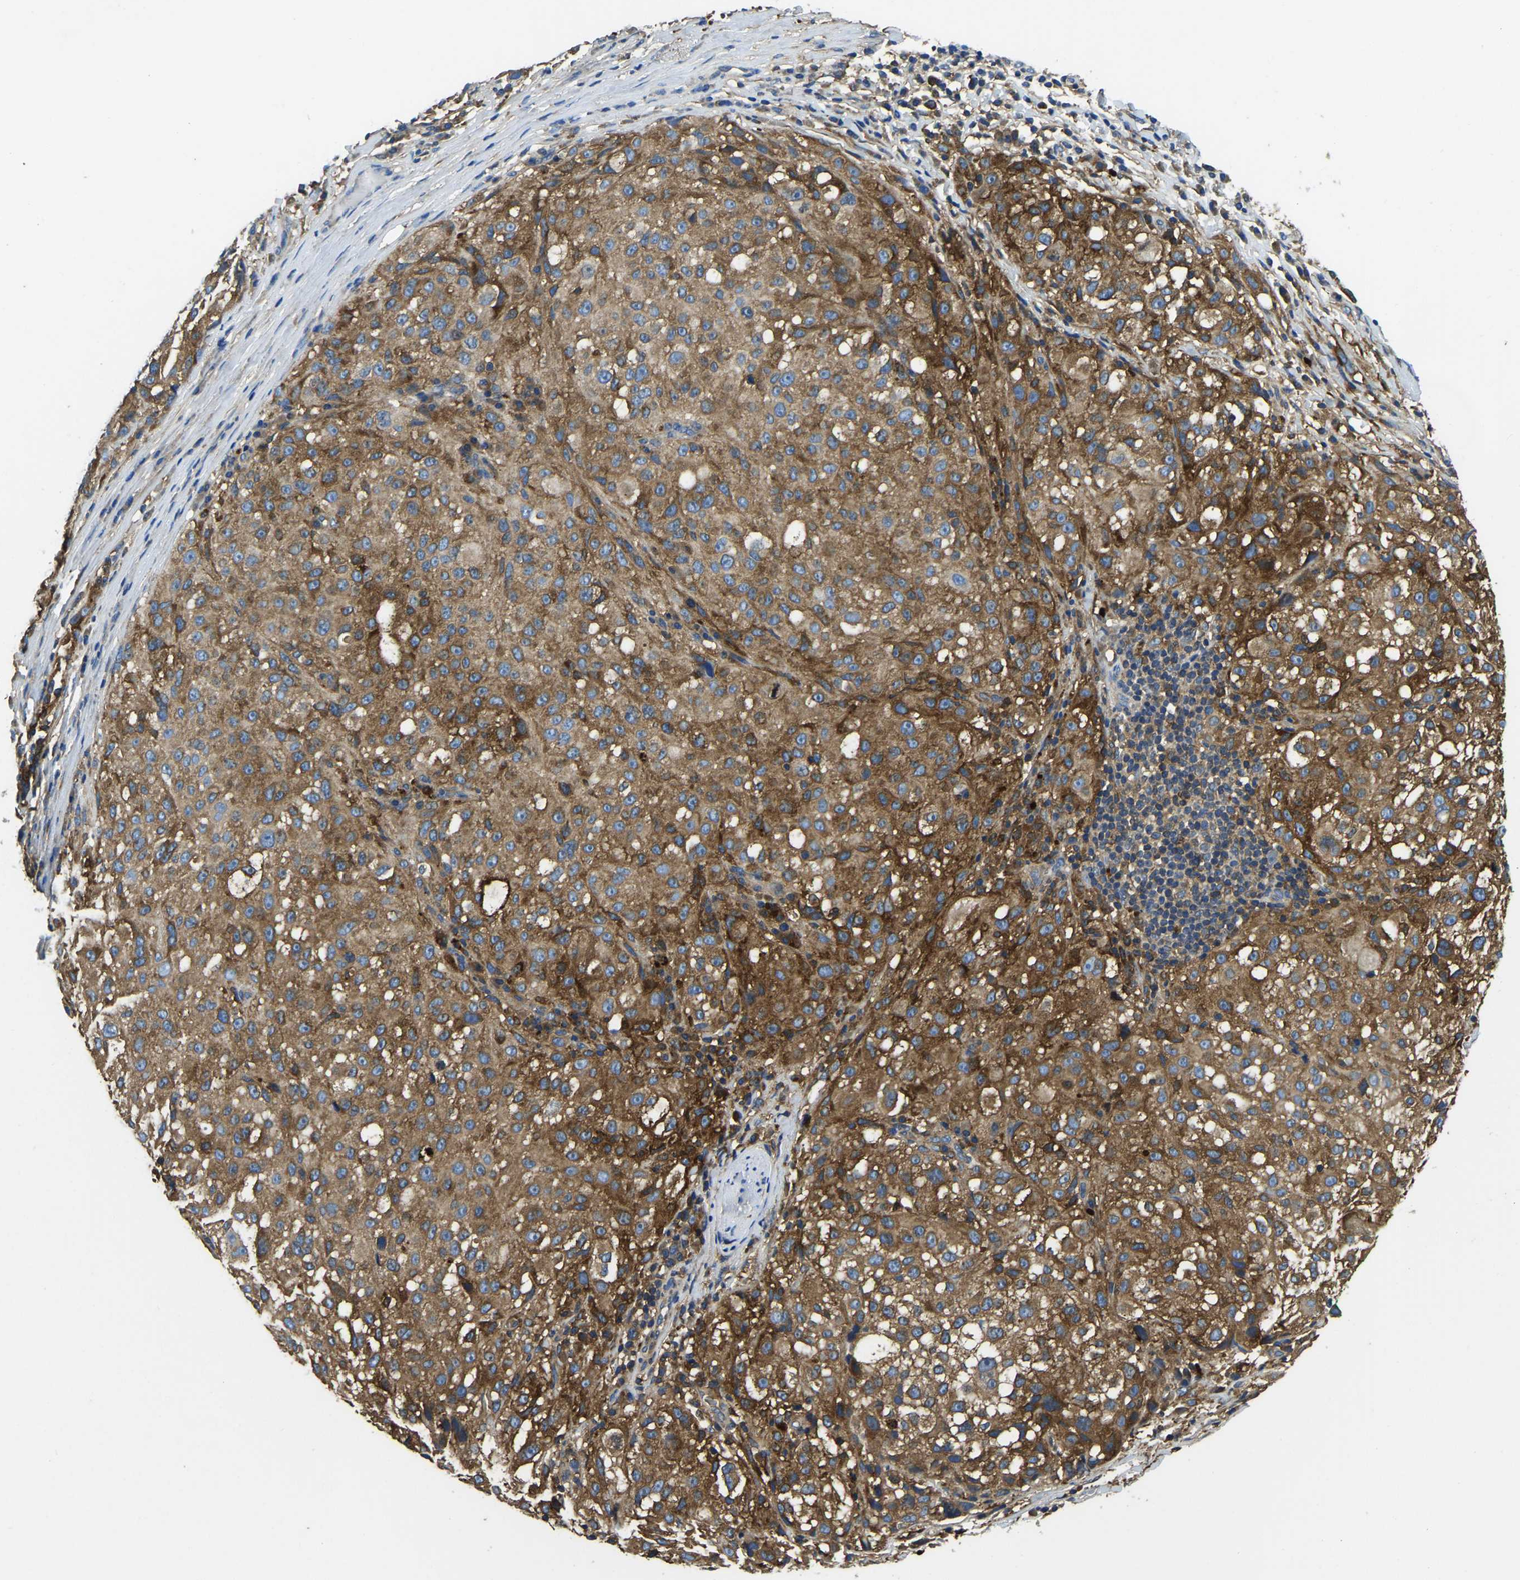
{"staining": {"intensity": "moderate", "quantity": ">75%", "location": "cytoplasmic/membranous"}, "tissue": "melanoma", "cell_type": "Tumor cells", "image_type": "cancer", "snomed": [{"axis": "morphology", "description": "Necrosis, NOS"}, {"axis": "morphology", "description": "Malignant melanoma, NOS"}, {"axis": "topography", "description": "Skin"}], "caption": "A brown stain highlights moderate cytoplasmic/membranous positivity of a protein in melanoma tumor cells.", "gene": "STAT2", "patient": {"sex": "female", "age": 87}}